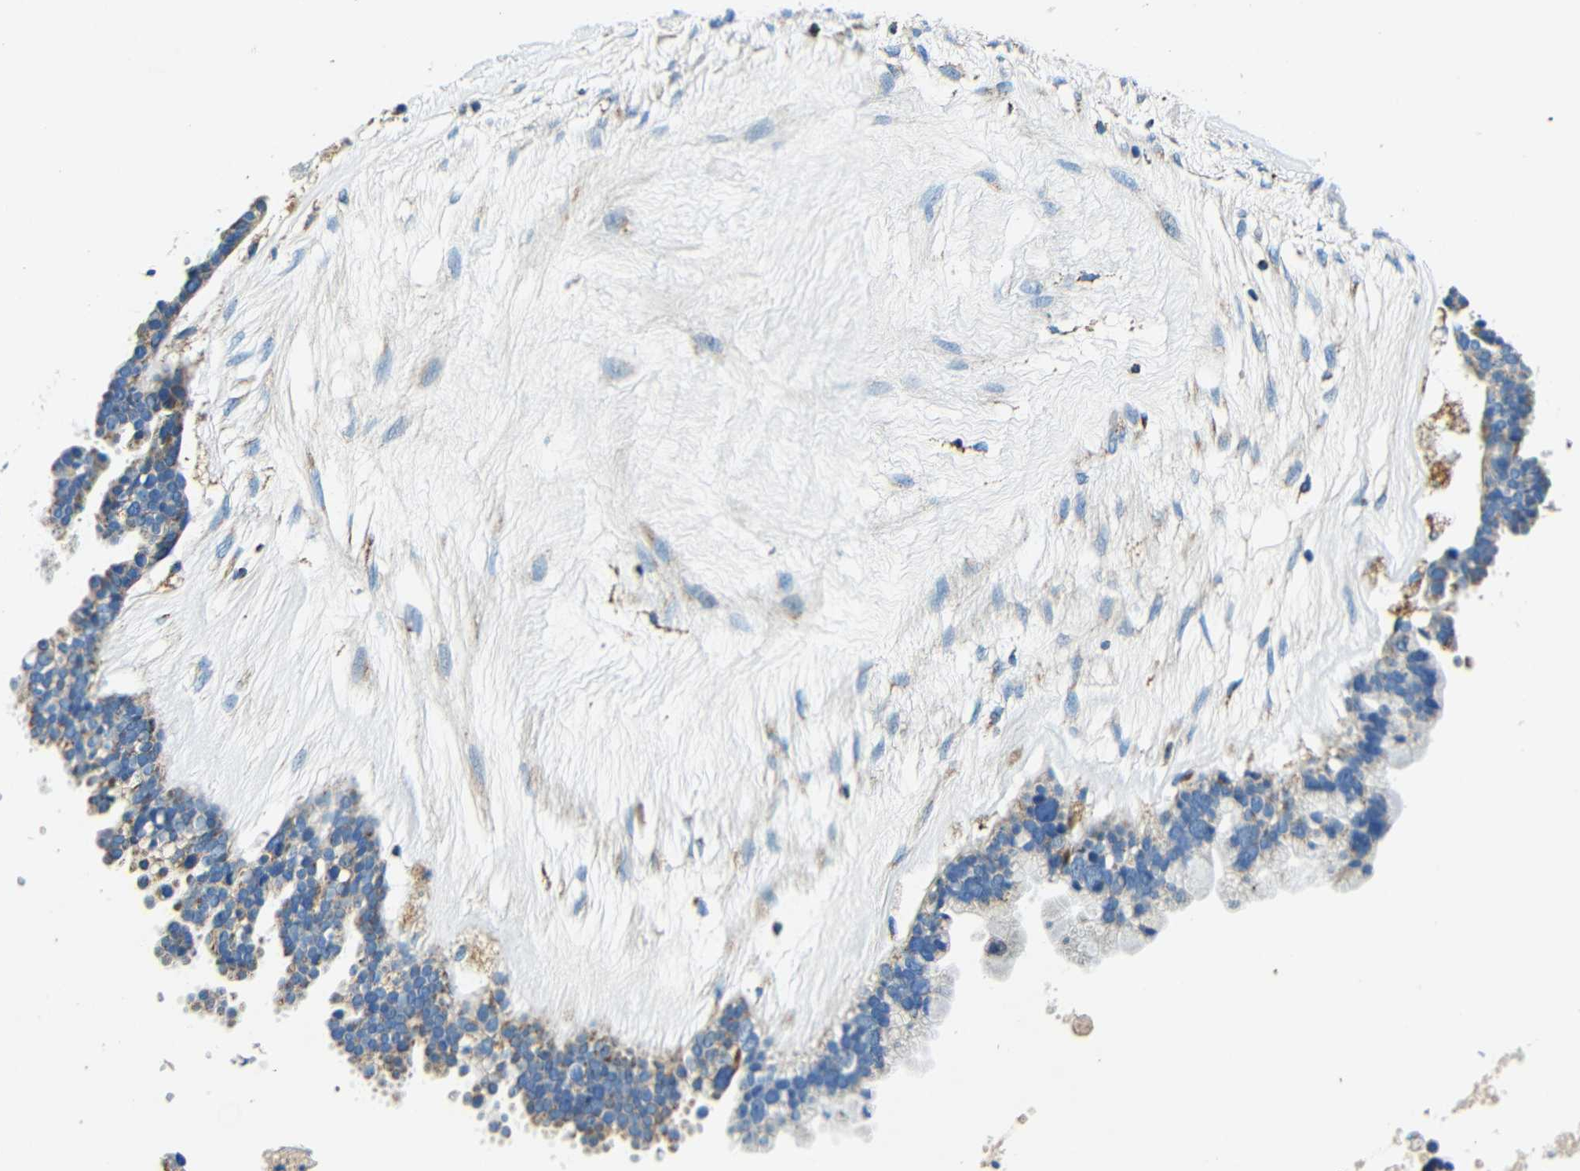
{"staining": {"intensity": "moderate", "quantity": ">75%", "location": "cytoplasmic/membranous"}, "tissue": "ovarian cancer", "cell_type": "Tumor cells", "image_type": "cancer", "snomed": [{"axis": "morphology", "description": "Cystadenocarcinoma, serous, NOS"}, {"axis": "topography", "description": "Ovary"}], "caption": "The image exhibits immunohistochemical staining of ovarian cancer. There is moderate cytoplasmic/membranous positivity is appreciated in about >75% of tumor cells.", "gene": "GALNT18", "patient": {"sex": "female", "age": 56}}